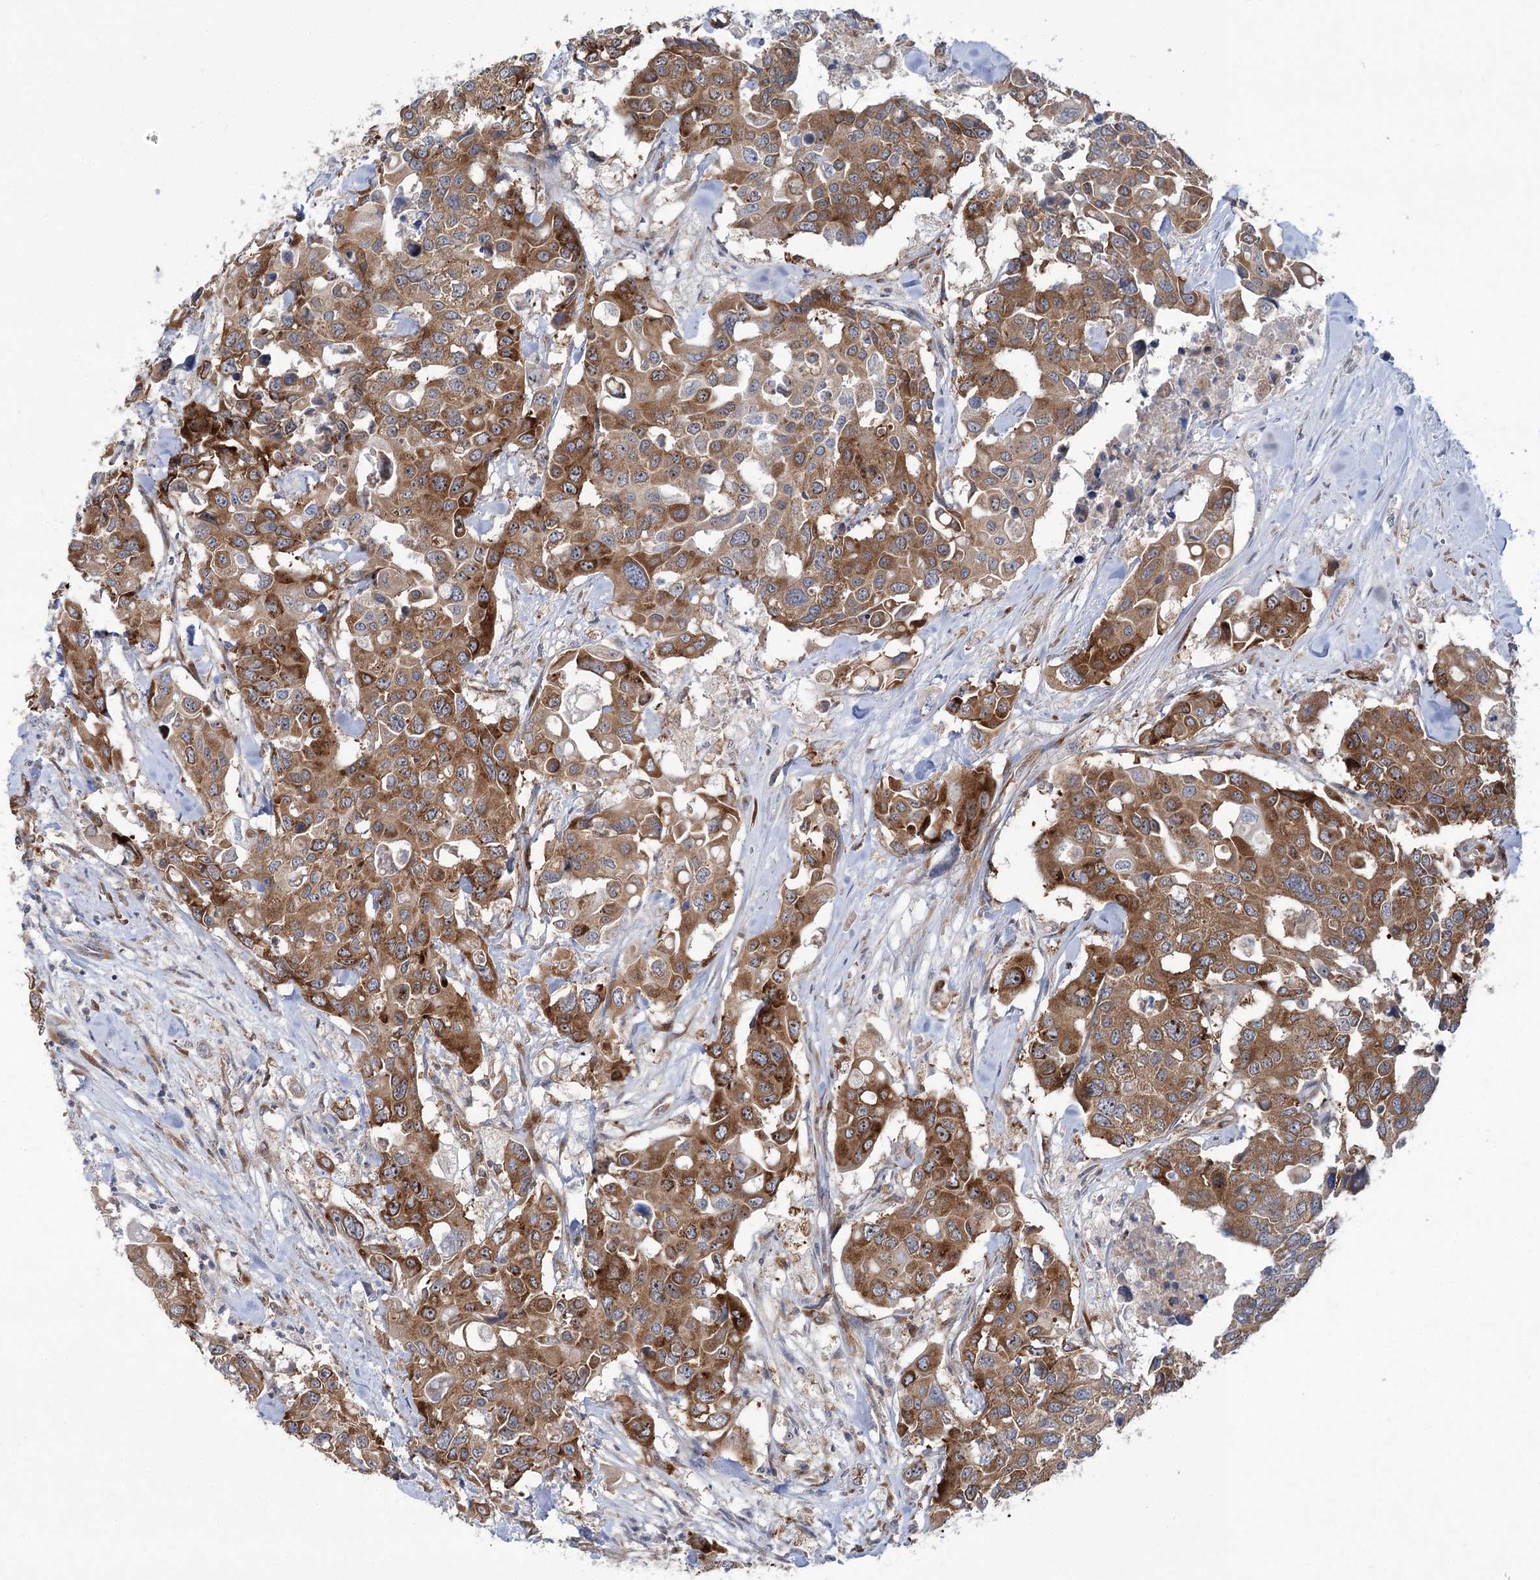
{"staining": {"intensity": "moderate", "quantity": ">75%", "location": "cytoplasmic/membranous"}, "tissue": "colorectal cancer", "cell_type": "Tumor cells", "image_type": "cancer", "snomed": [{"axis": "morphology", "description": "Adenocarcinoma, NOS"}, {"axis": "topography", "description": "Colon"}], "caption": "The micrograph displays immunohistochemical staining of colorectal cancer. There is moderate cytoplasmic/membranous positivity is identified in about >75% of tumor cells.", "gene": "VWA2", "patient": {"sex": "male", "age": 77}}